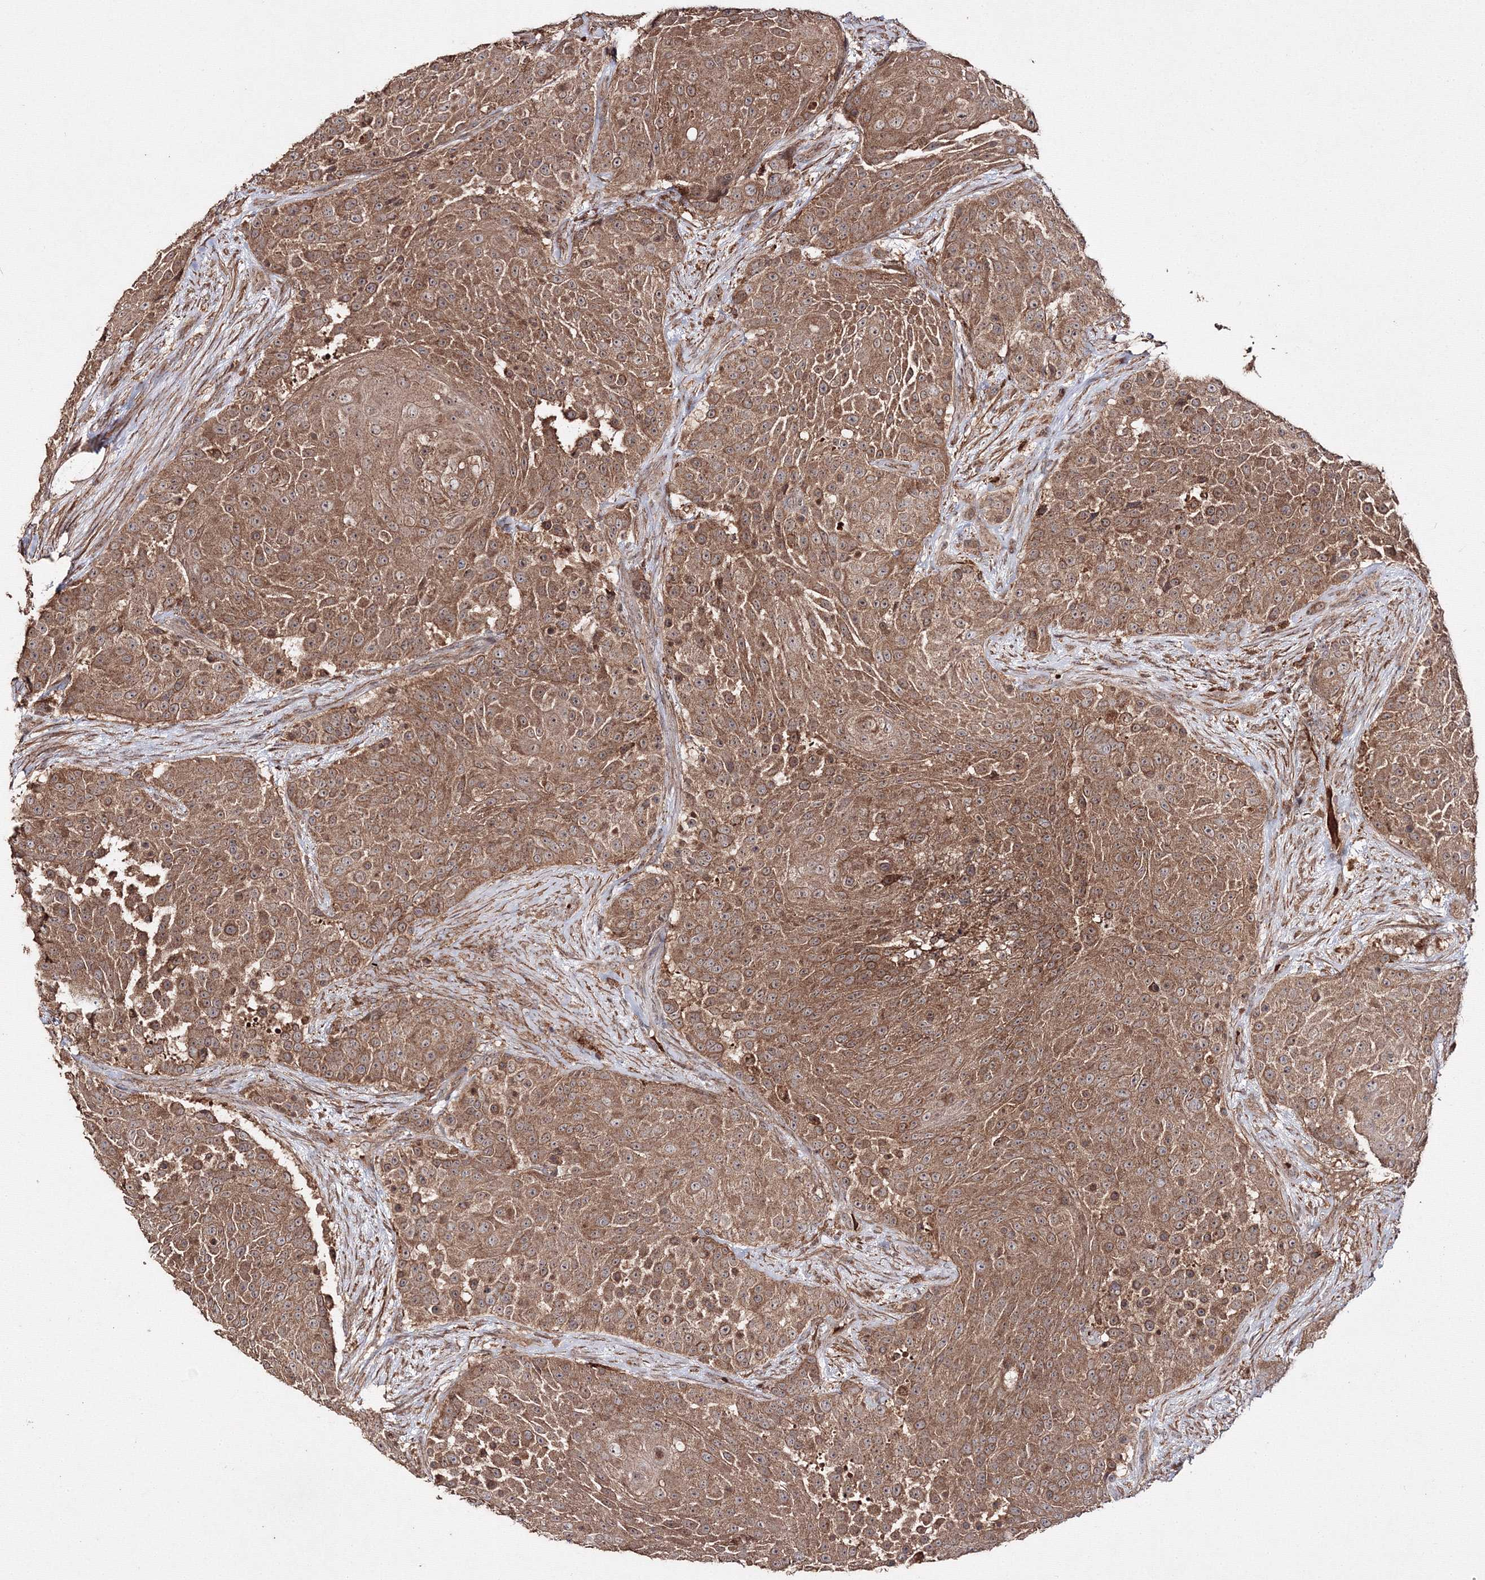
{"staining": {"intensity": "moderate", "quantity": ">75%", "location": "cytoplasmic/membranous"}, "tissue": "urothelial cancer", "cell_type": "Tumor cells", "image_type": "cancer", "snomed": [{"axis": "morphology", "description": "Urothelial carcinoma, High grade"}, {"axis": "topography", "description": "Urinary bladder"}], "caption": "Immunohistochemistry (IHC) of high-grade urothelial carcinoma displays medium levels of moderate cytoplasmic/membranous positivity in about >75% of tumor cells. The staining is performed using DAB (3,3'-diaminobenzidine) brown chromogen to label protein expression. The nuclei are counter-stained blue using hematoxylin.", "gene": "DDO", "patient": {"sex": "female", "age": 63}}